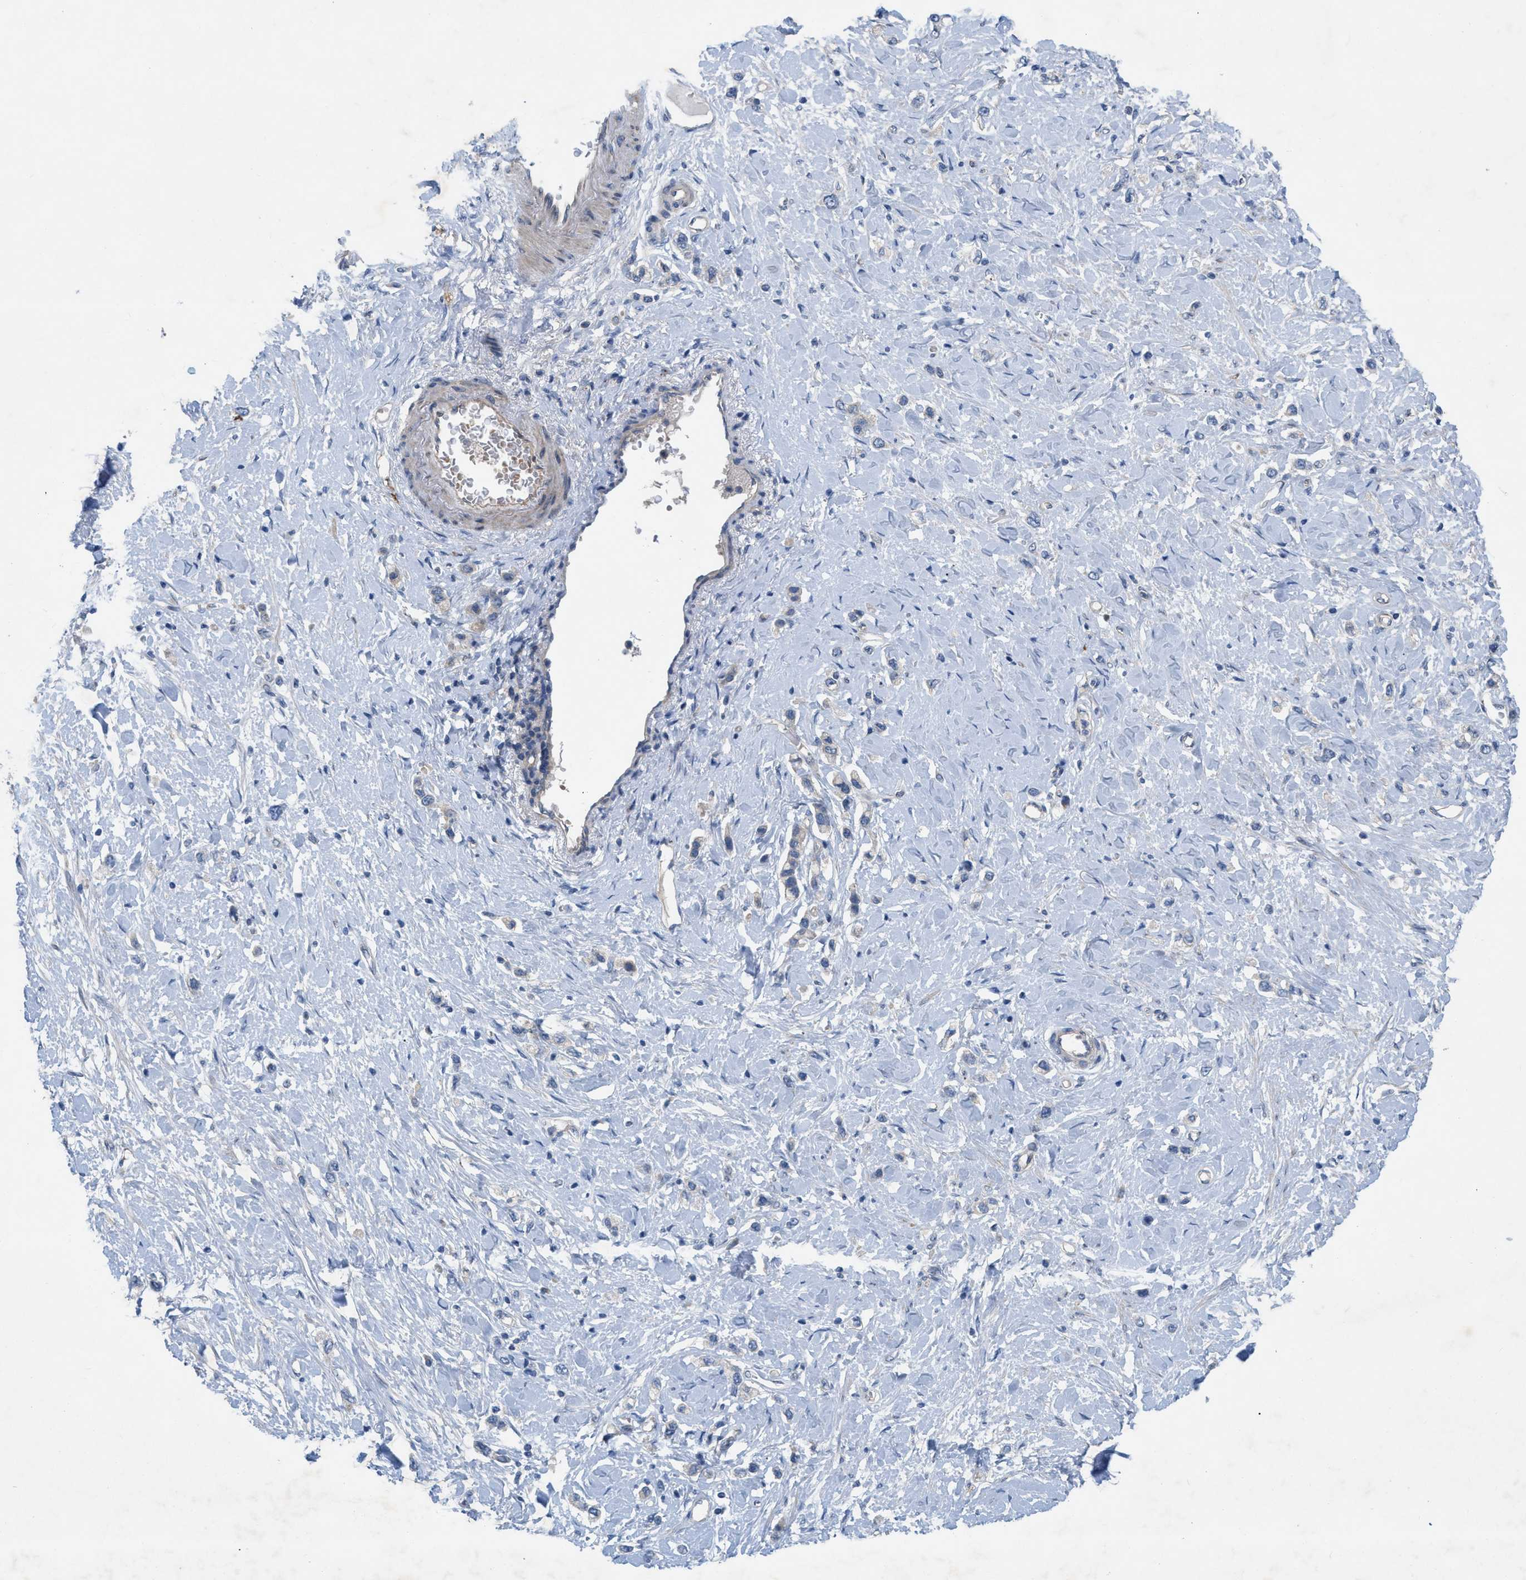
{"staining": {"intensity": "negative", "quantity": "none", "location": "none"}, "tissue": "stomach cancer", "cell_type": "Tumor cells", "image_type": "cancer", "snomed": [{"axis": "morphology", "description": "Adenocarcinoma, NOS"}, {"axis": "topography", "description": "Stomach"}], "caption": "An immunohistochemistry image of stomach cancer is shown. There is no staining in tumor cells of stomach cancer. Nuclei are stained in blue.", "gene": "NDEL1", "patient": {"sex": "female", "age": 65}}